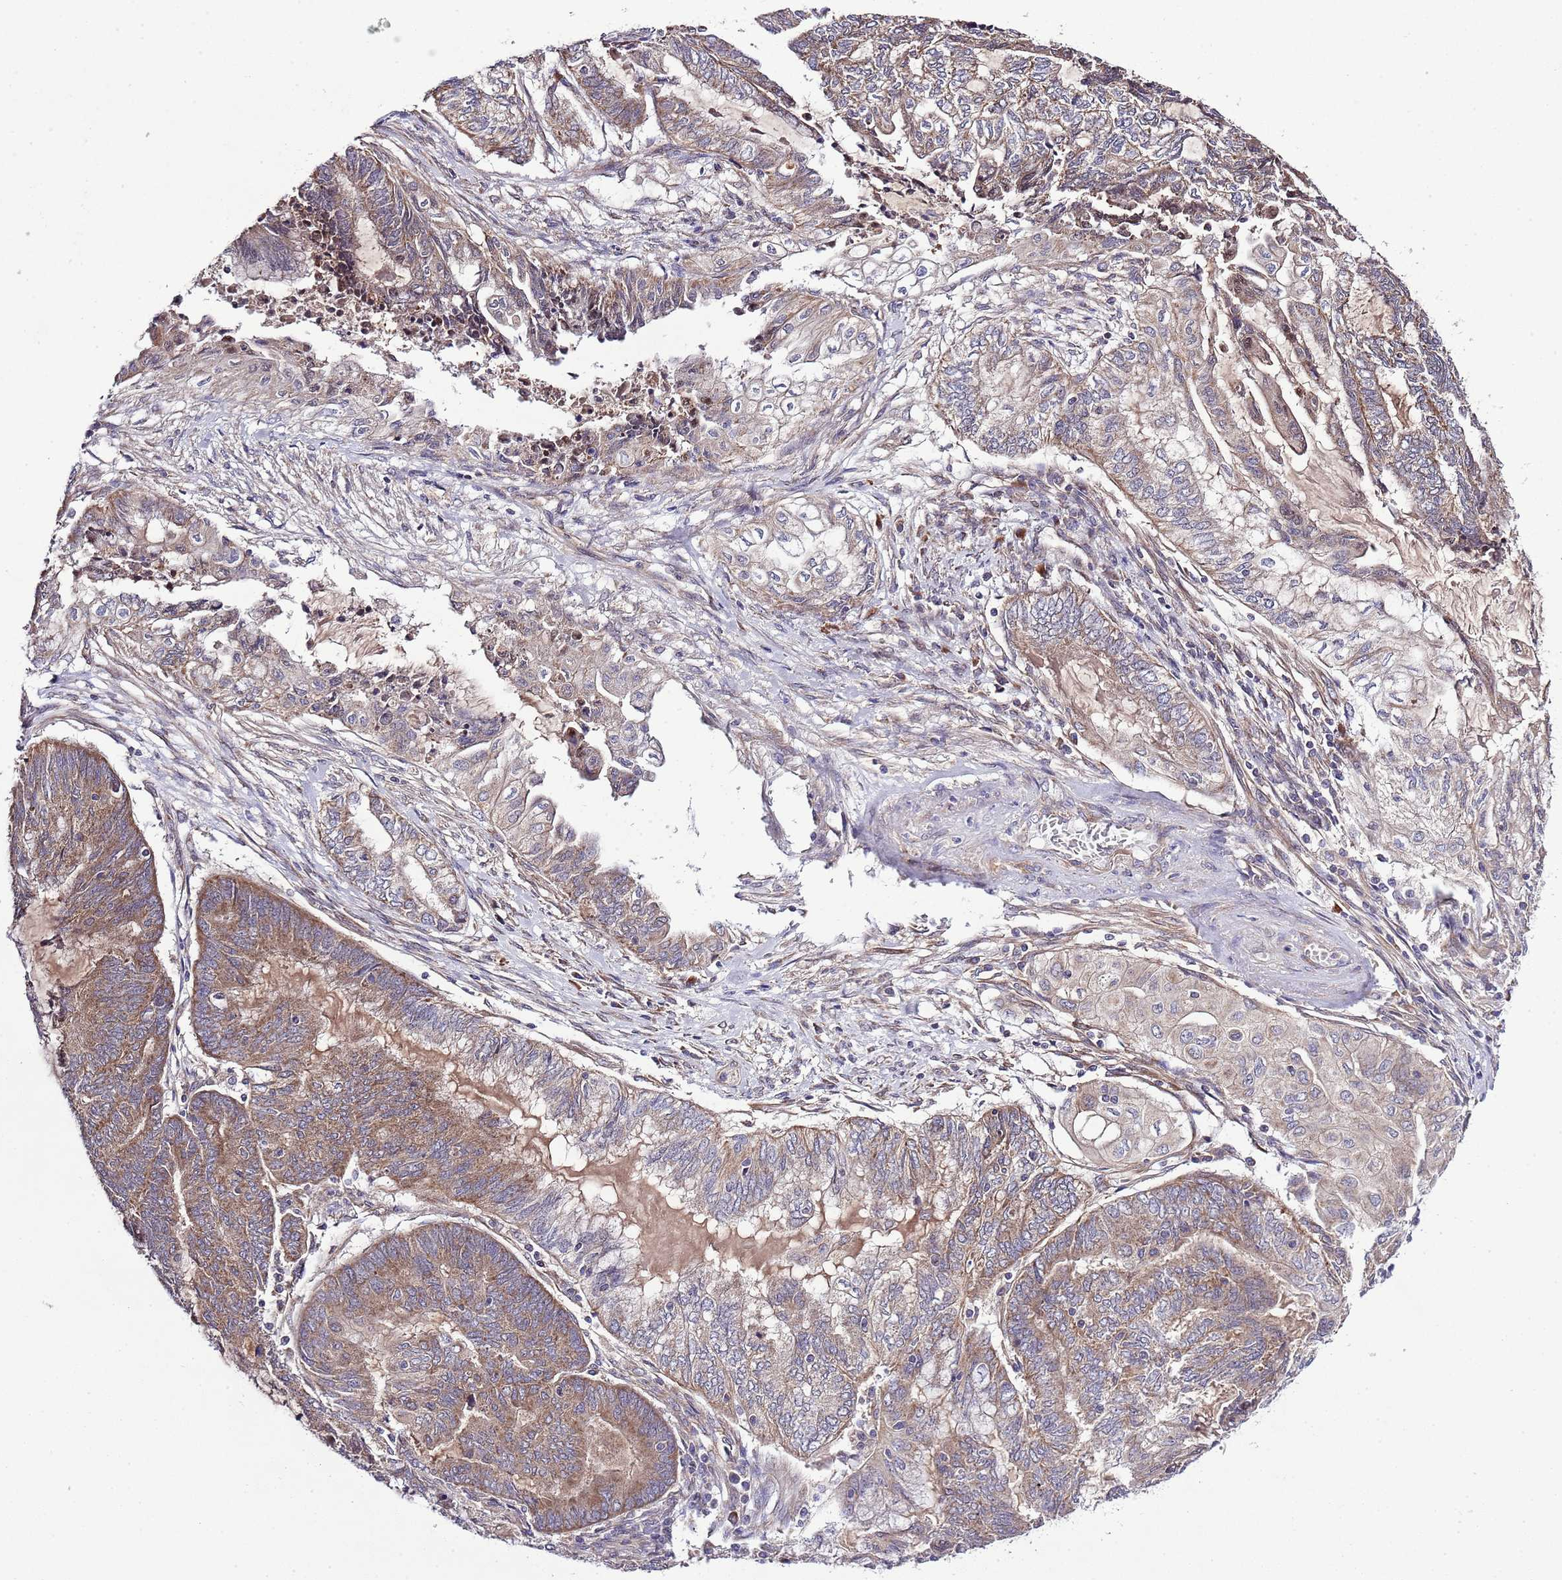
{"staining": {"intensity": "moderate", "quantity": "25%-75%", "location": "cytoplasmic/membranous"}, "tissue": "endometrial cancer", "cell_type": "Tumor cells", "image_type": "cancer", "snomed": [{"axis": "morphology", "description": "Adenocarcinoma, NOS"}, {"axis": "topography", "description": "Uterus"}, {"axis": "topography", "description": "Endometrium"}], "caption": "The histopathology image reveals a brown stain indicating the presence of a protein in the cytoplasmic/membranous of tumor cells in adenocarcinoma (endometrial).", "gene": "MFNG", "patient": {"sex": "female", "age": 70}}